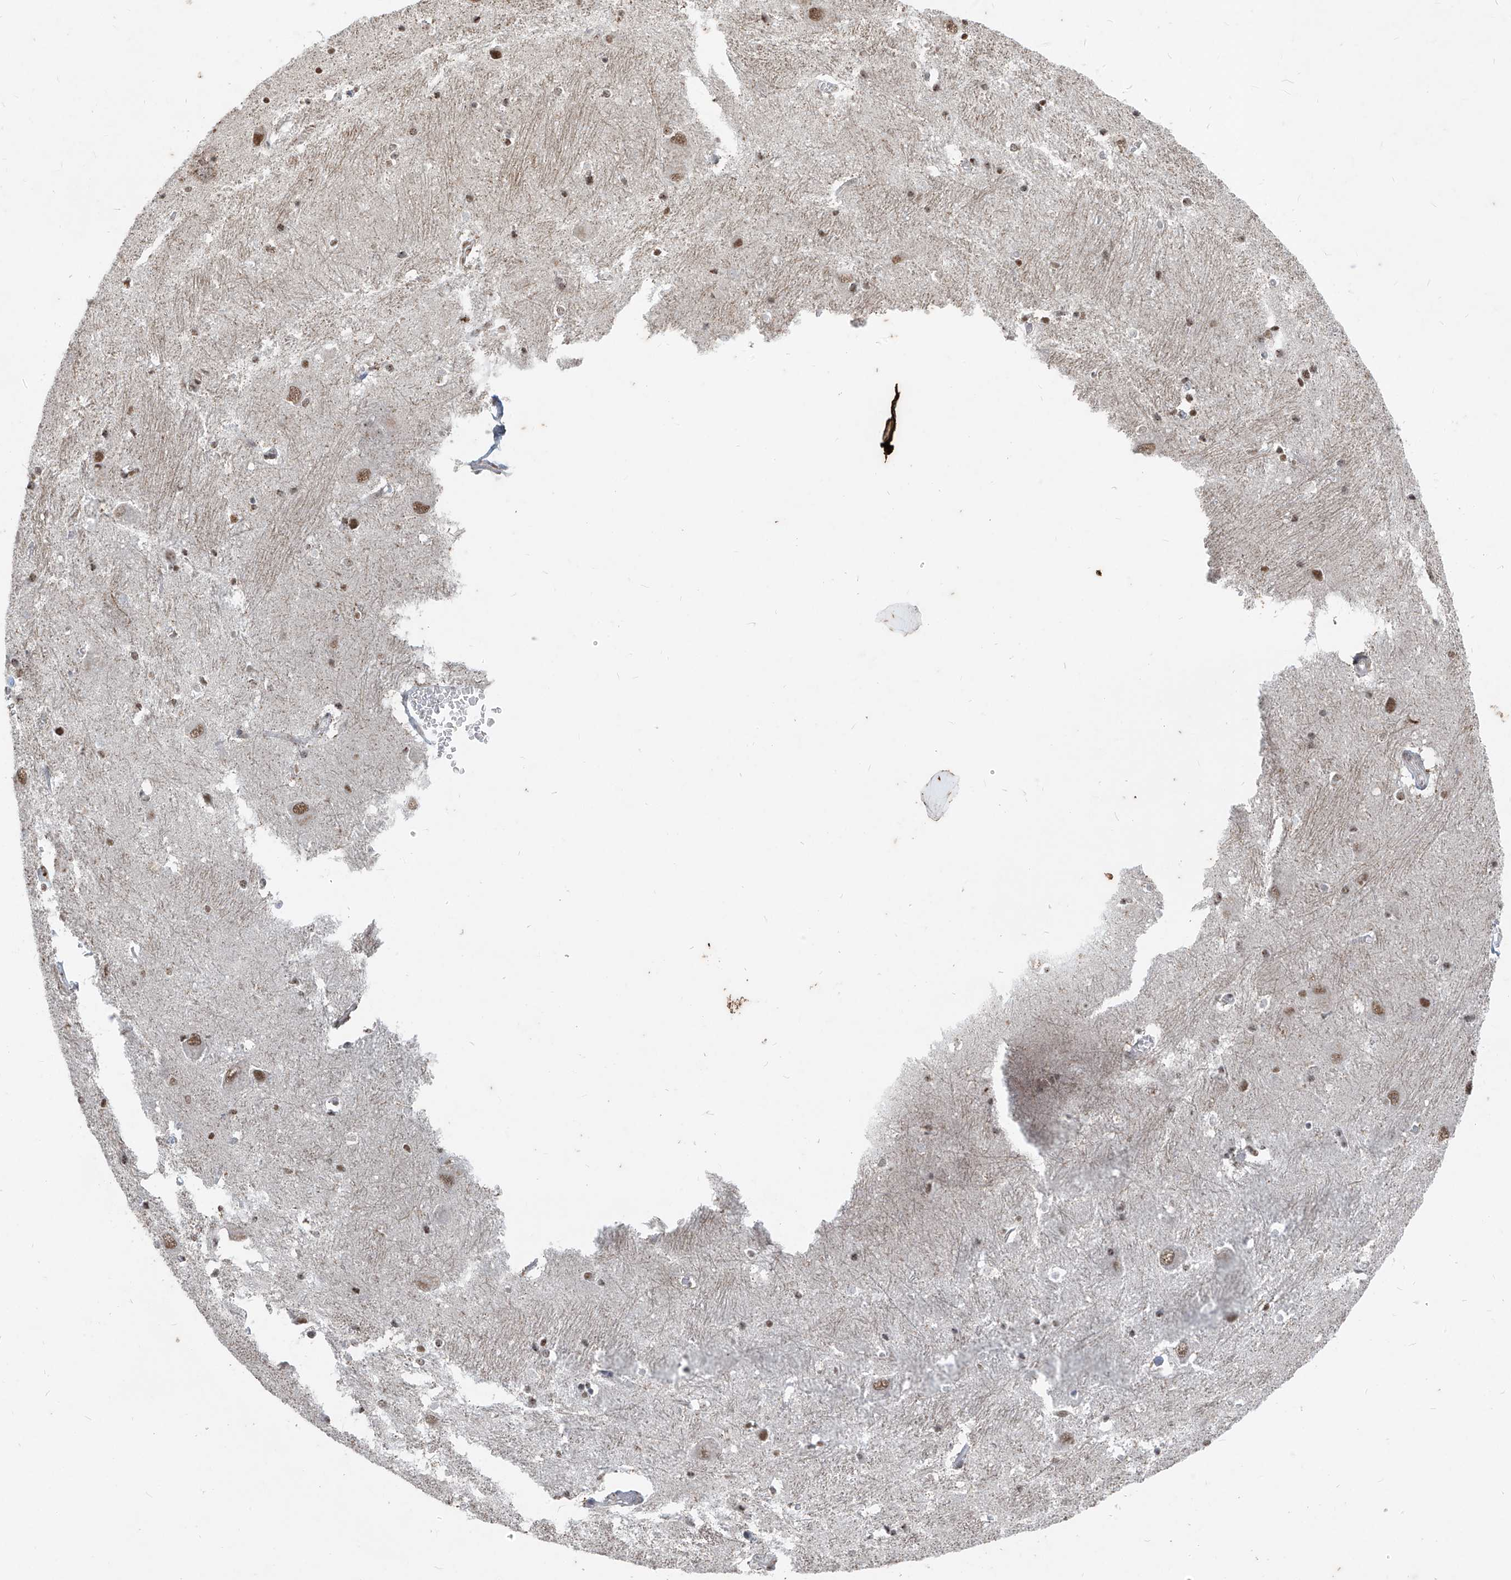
{"staining": {"intensity": "moderate", "quantity": "25%-75%", "location": "nuclear"}, "tissue": "caudate", "cell_type": "Glial cells", "image_type": "normal", "snomed": [{"axis": "morphology", "description": "Normal tissue, NOS"}, {"axis": "topography", "description": "Lateral ventricle wall"}], "caption": "High-magnification brightfield microscopy of unremarkable caudate stained with DAB (3,3'-diaminobenzidine) (brown) and counterstained with hematoxylin (blue). glial cells exhibit moderate nuclear staining is seen in approximately25%-75% of cells. Nuclei are stained in blue.", "gene": "TFEC", "patient": {"sex": "male", "age": 37}}